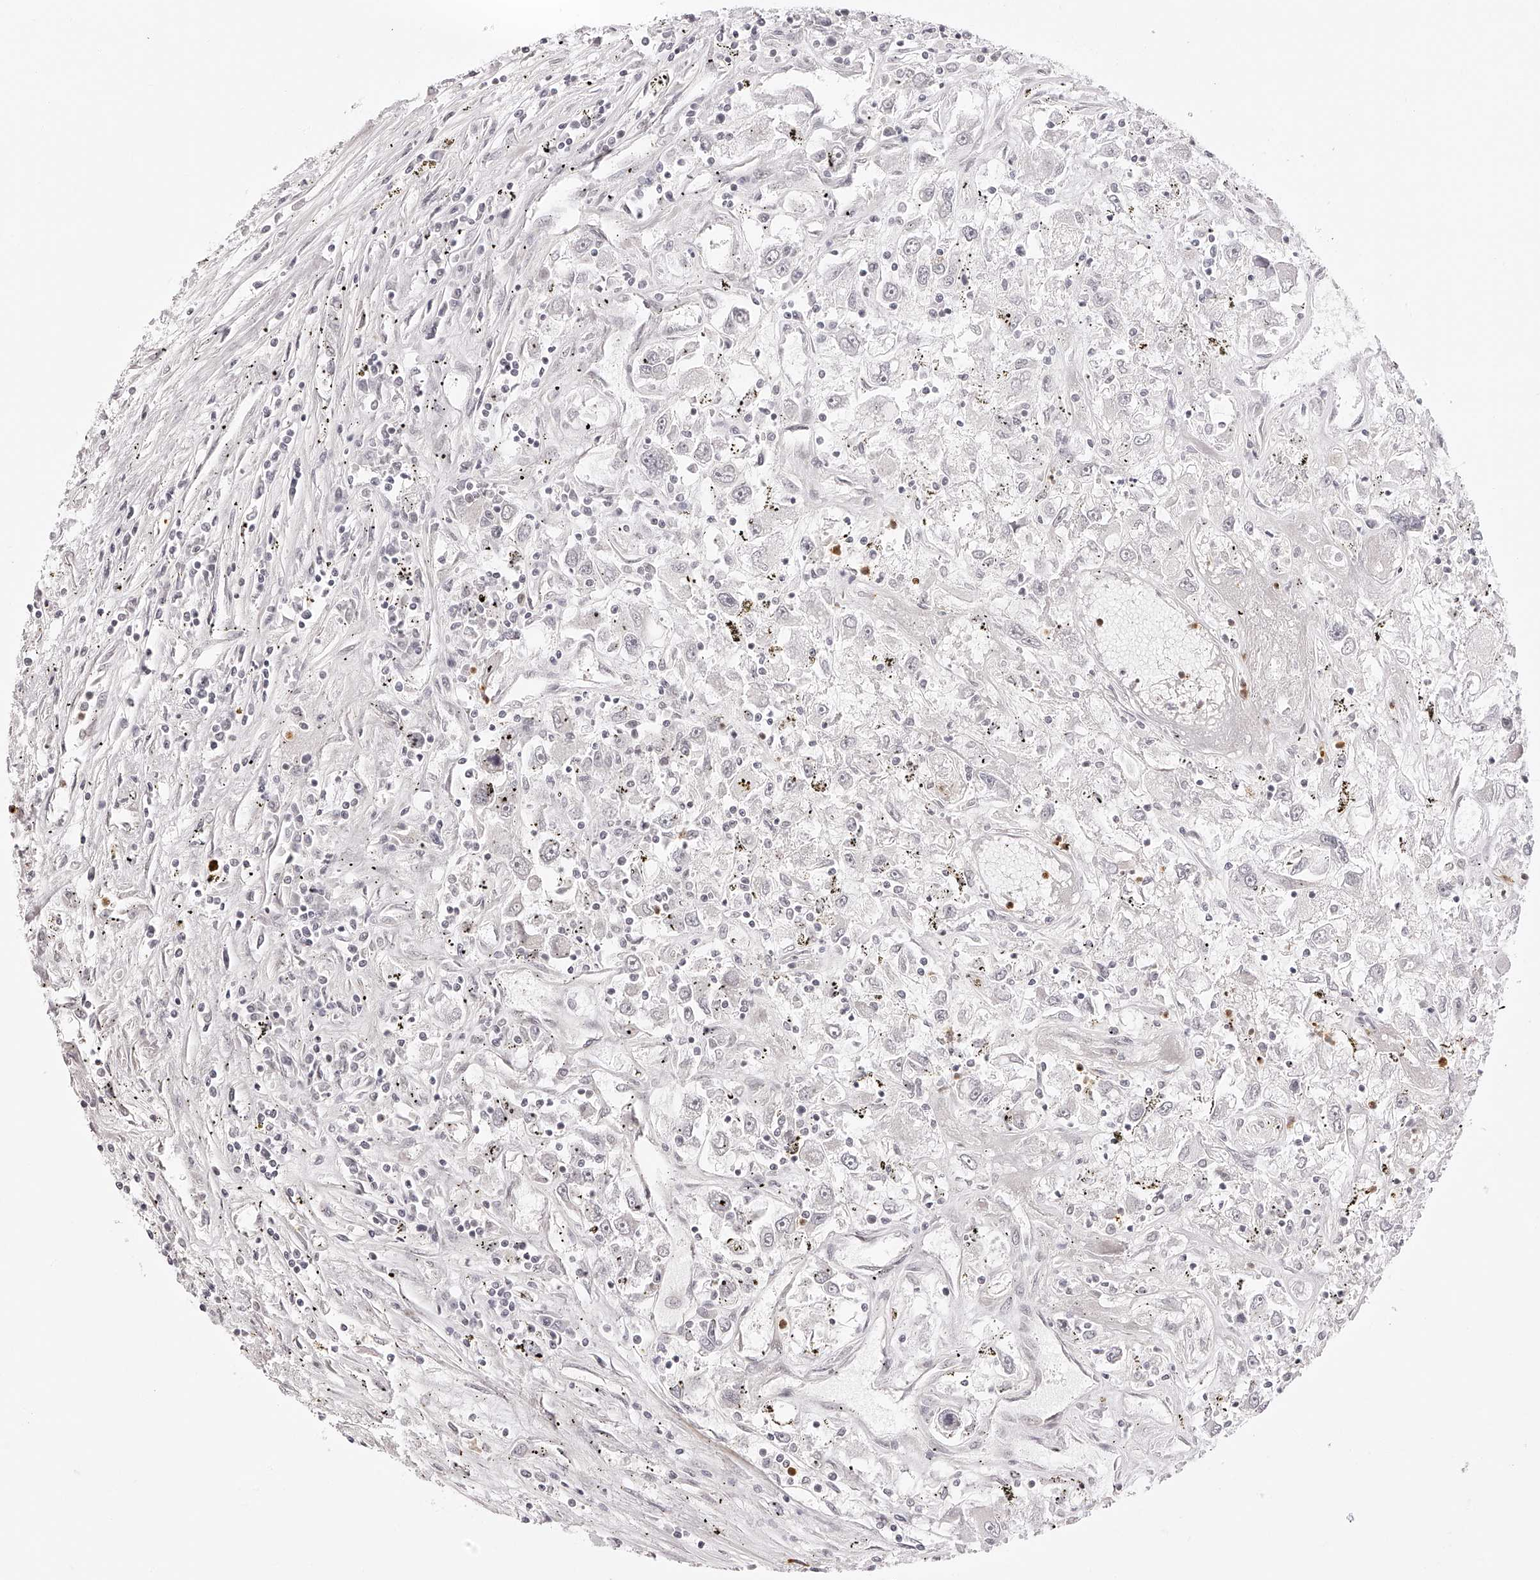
{"staining": {"intensity": "negative", "quantity": "none", "location": "none"}, "tissue": "renal cancer", "cell_type": "Tumor cells", "image_type": "cancer", "snomed": [{"axis": "morphology", "description": "Adenocarcinoma, NOS"}, {"axis": "topography", "description": "Kidney"}], "caption": "Photomicrograph shows no significant protein positivity in tumor cells of renal cancer. (DAB immunohistochemistry with hematoxylin counter stain).", "gene": "PLEKHG1", "patient": {"sex": "female", "age": 52}}